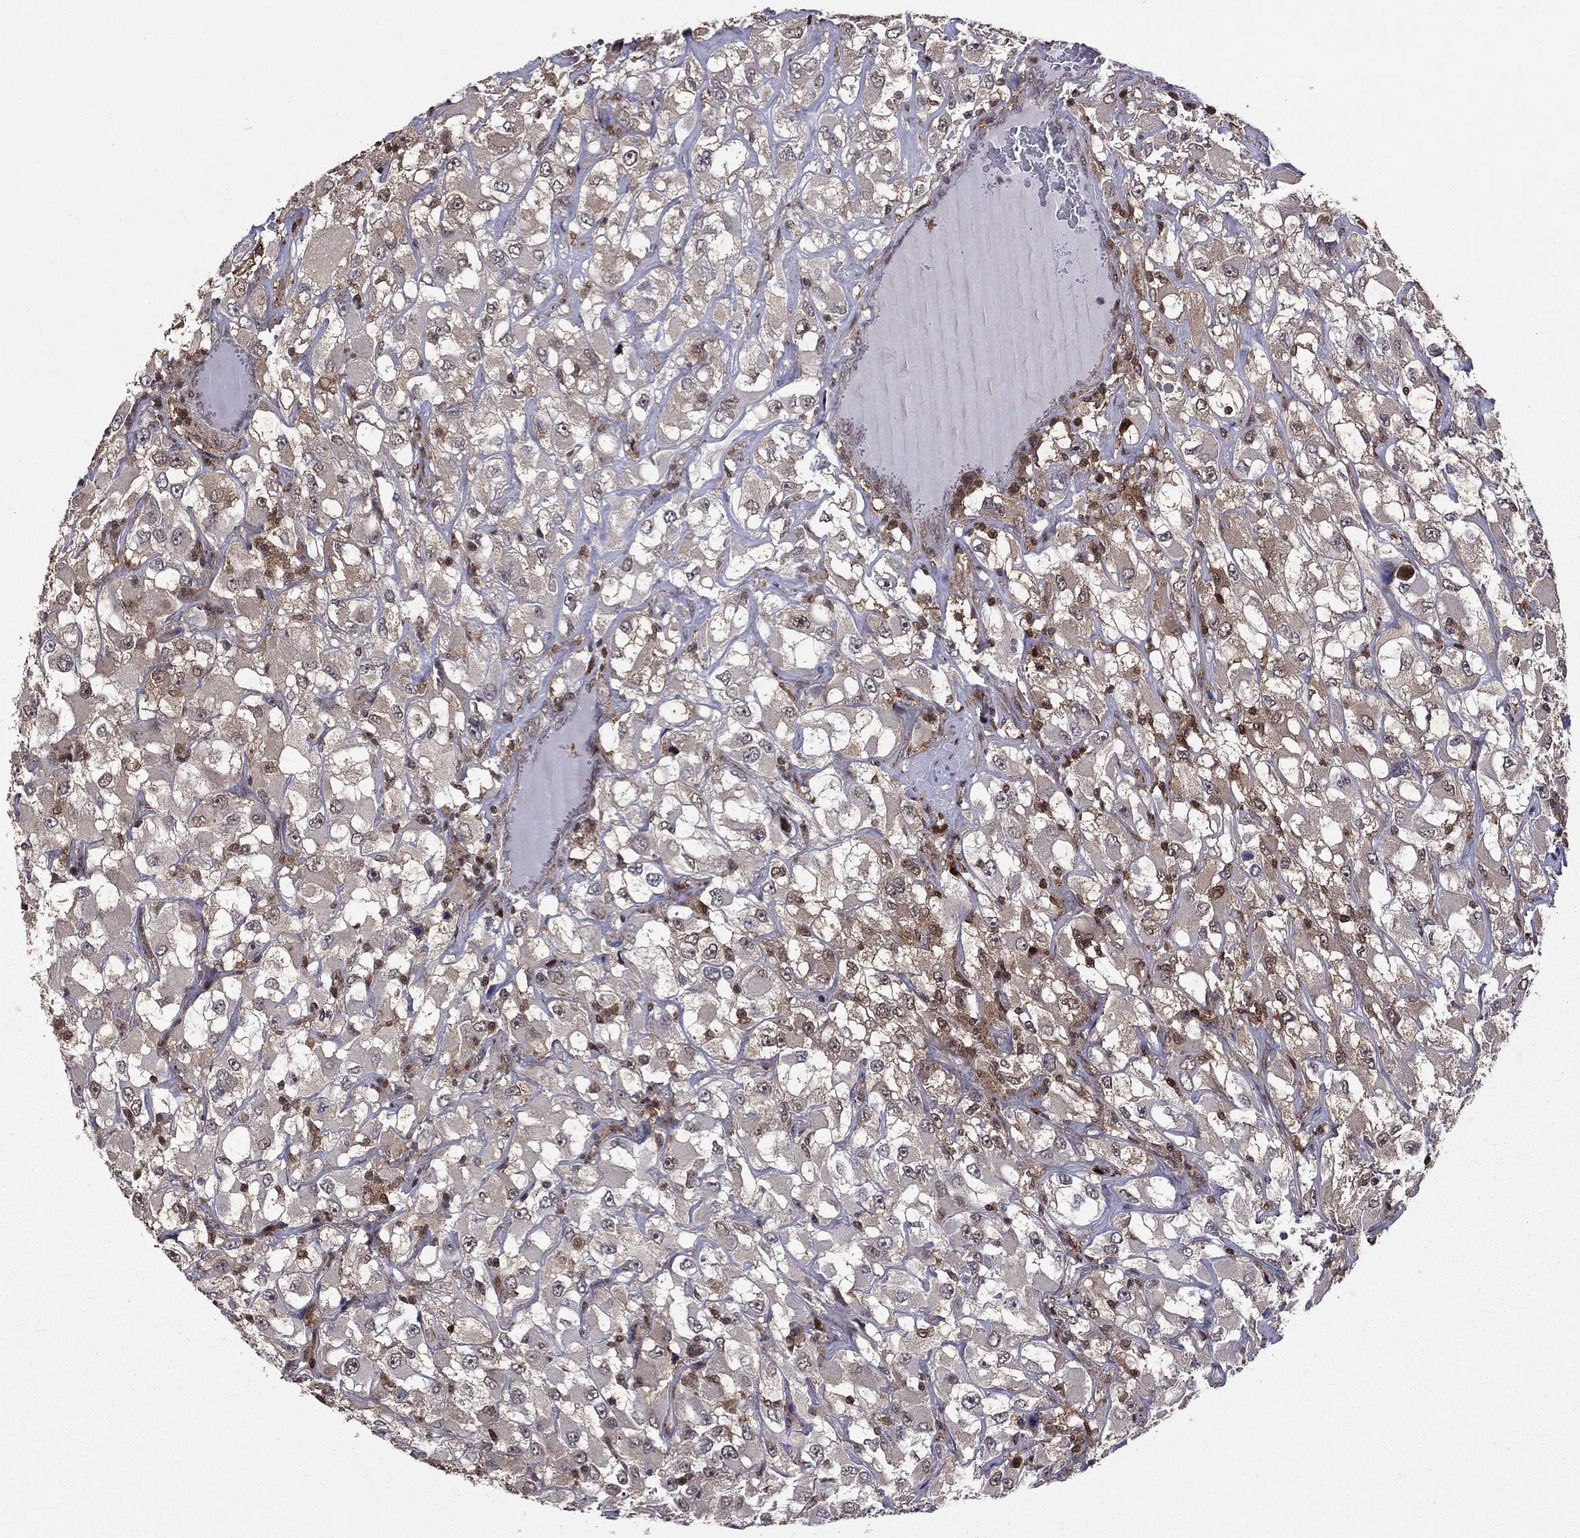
{"staining": {"intensity": "weak", "quantity": "<25%", "location": "cytoplasmic/membranous"}, "tissue": "renal cancer", "cell_type": "Tumor cells", "image_type": "cancer", "snomed": [{"axis": "morphology", "description": "Adenocarcinoma, NOS"}, {"axis": "topography", "description": "Kidney"}], "caption": "Protein analysis of renal cancer (adenocarcinoma) reveals no significant staining in tumor cells.", "gene": "APPBP2", "patient": {"sex": "female", "age": 52}}